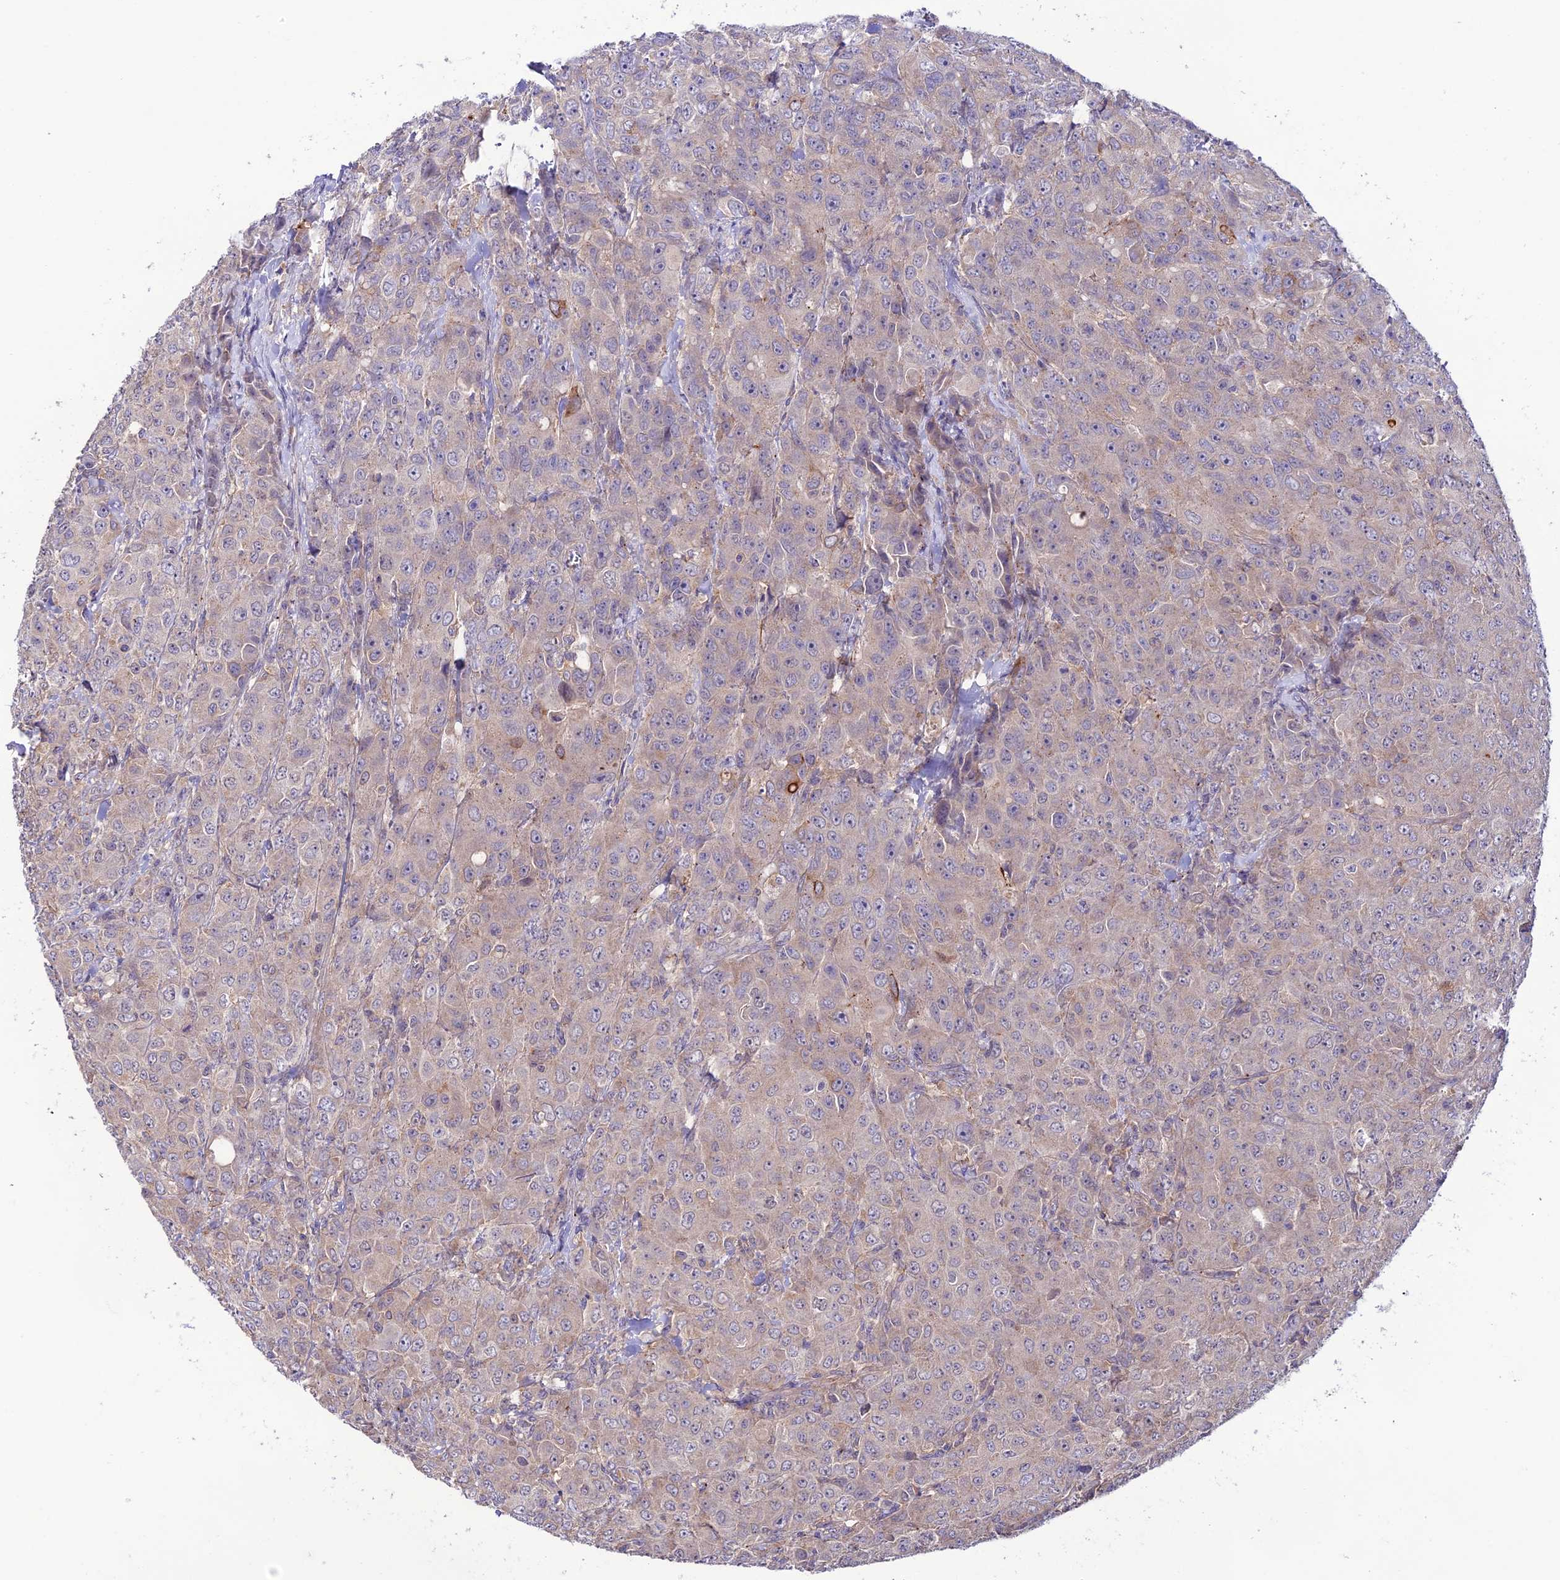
{"staining": {"intensity": "moderate", "quantity": "<25%", "location": "cytoplasmic/membranous"}, "tissue": "breast cancer", "cell_type": "Tumor cells", "image_type": "cancer", "snomed": [{"axis": "morphology", "description": "Duct carcinoma"}, {"axis": "topography", "description": "Breast"}], "caption": "A photomicrograph of human infiltrating ductal carcinoma (breast) stained for a protein demonstrates moderate cytoplasmic/membranous brown staining in tumor cells. (IHC, brightfield microscopy, high magnification).", "gene": "BRME1", "patient": {"sex": "female", "age": 43}}